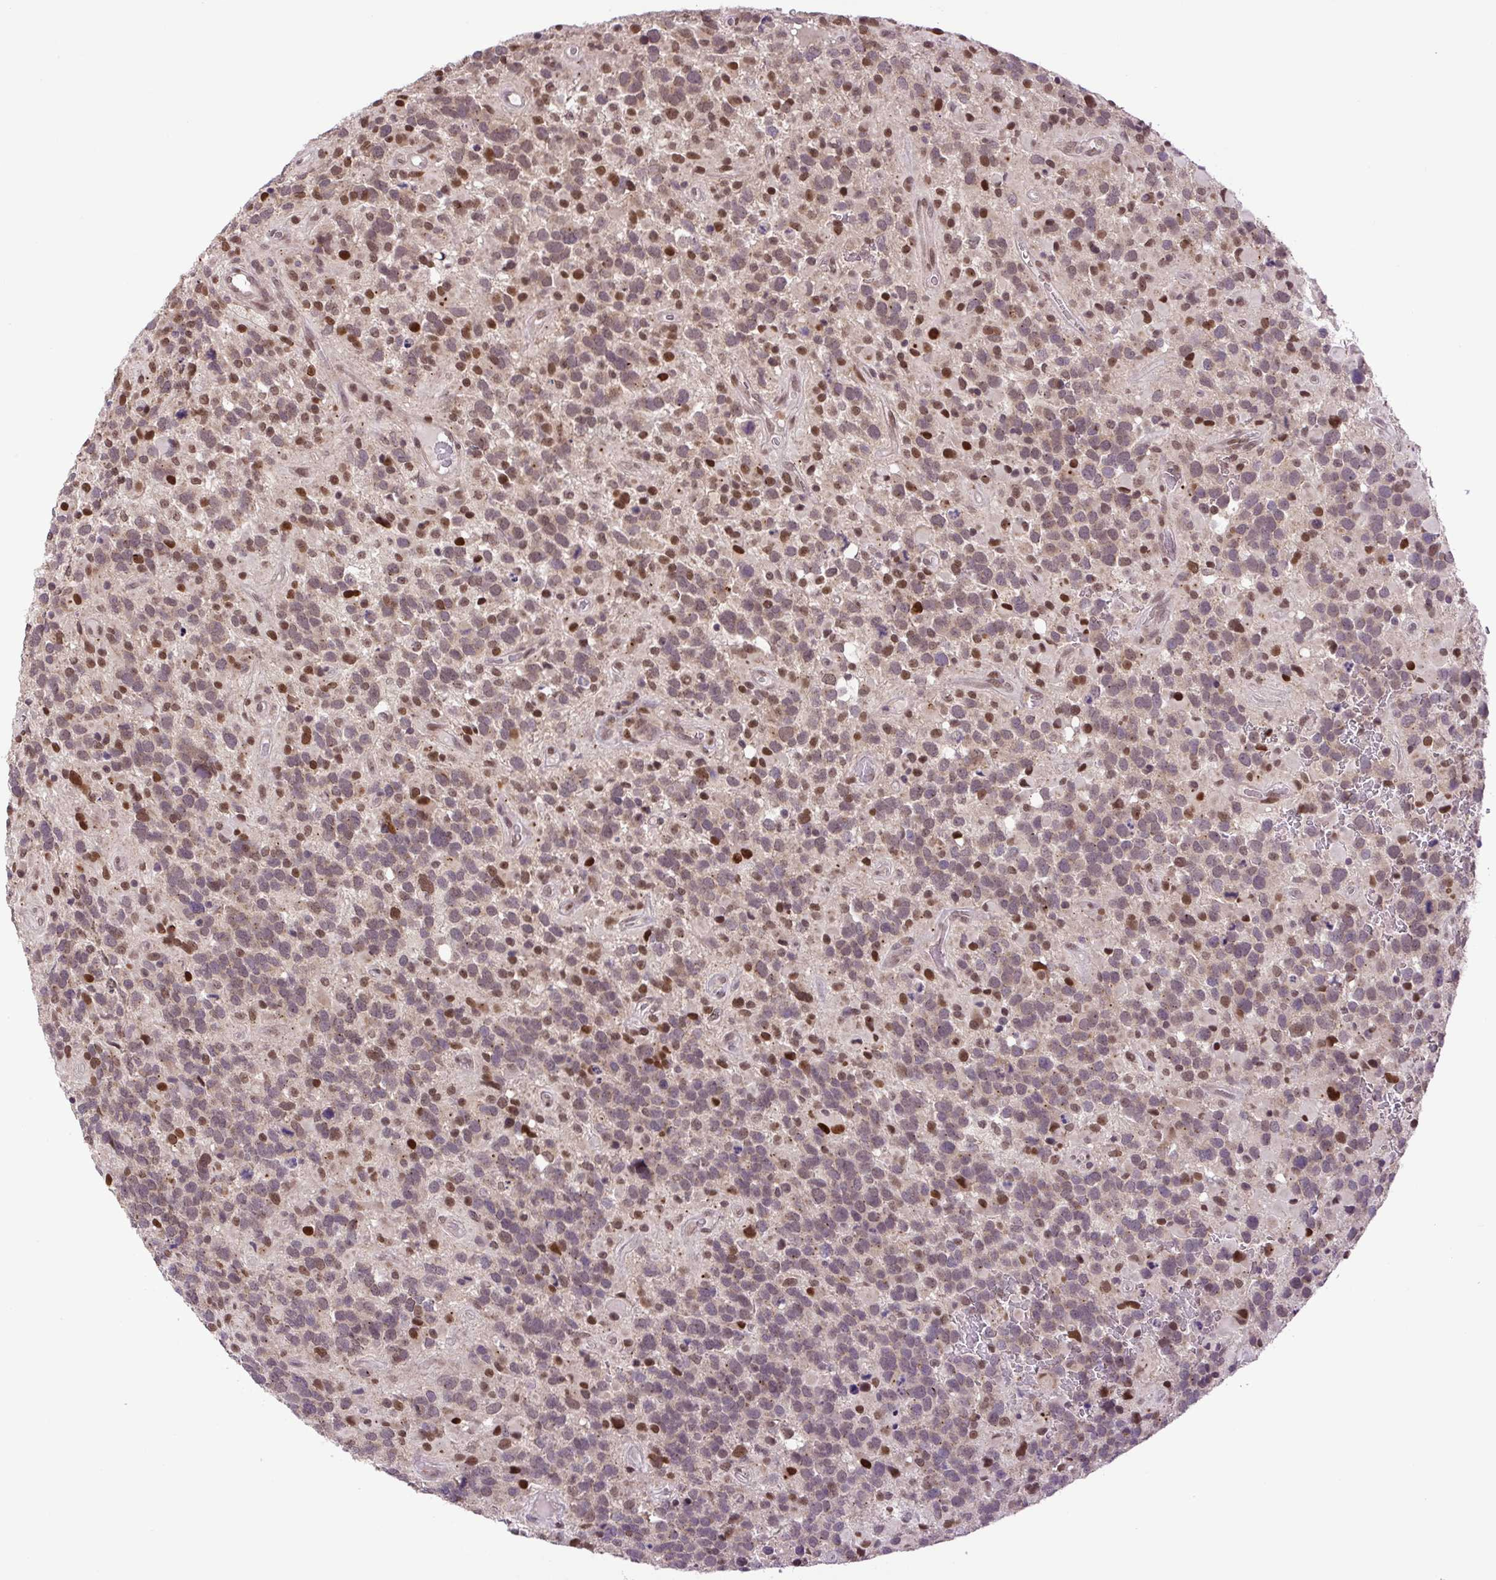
{"staining": {"intensity": "moderate", "quantity": ">75%", "location": "nuclear"}, "tissue": "glioma", "cell_type": "Tumor cells", "image_type": "cancer", "snomed": [{"axis": "morphology", "description": "Glioma, malignant, High grade"}, {"axis": "topography", "description": "Brain"}], "caption": "A medium amount of moderate nuclear staining is appreciated in about >75% of tumor cells in malignant glioma (high-grade) tissue.", "gene": "KPNA1", "patient": {"sex": "female", "age": 40}}